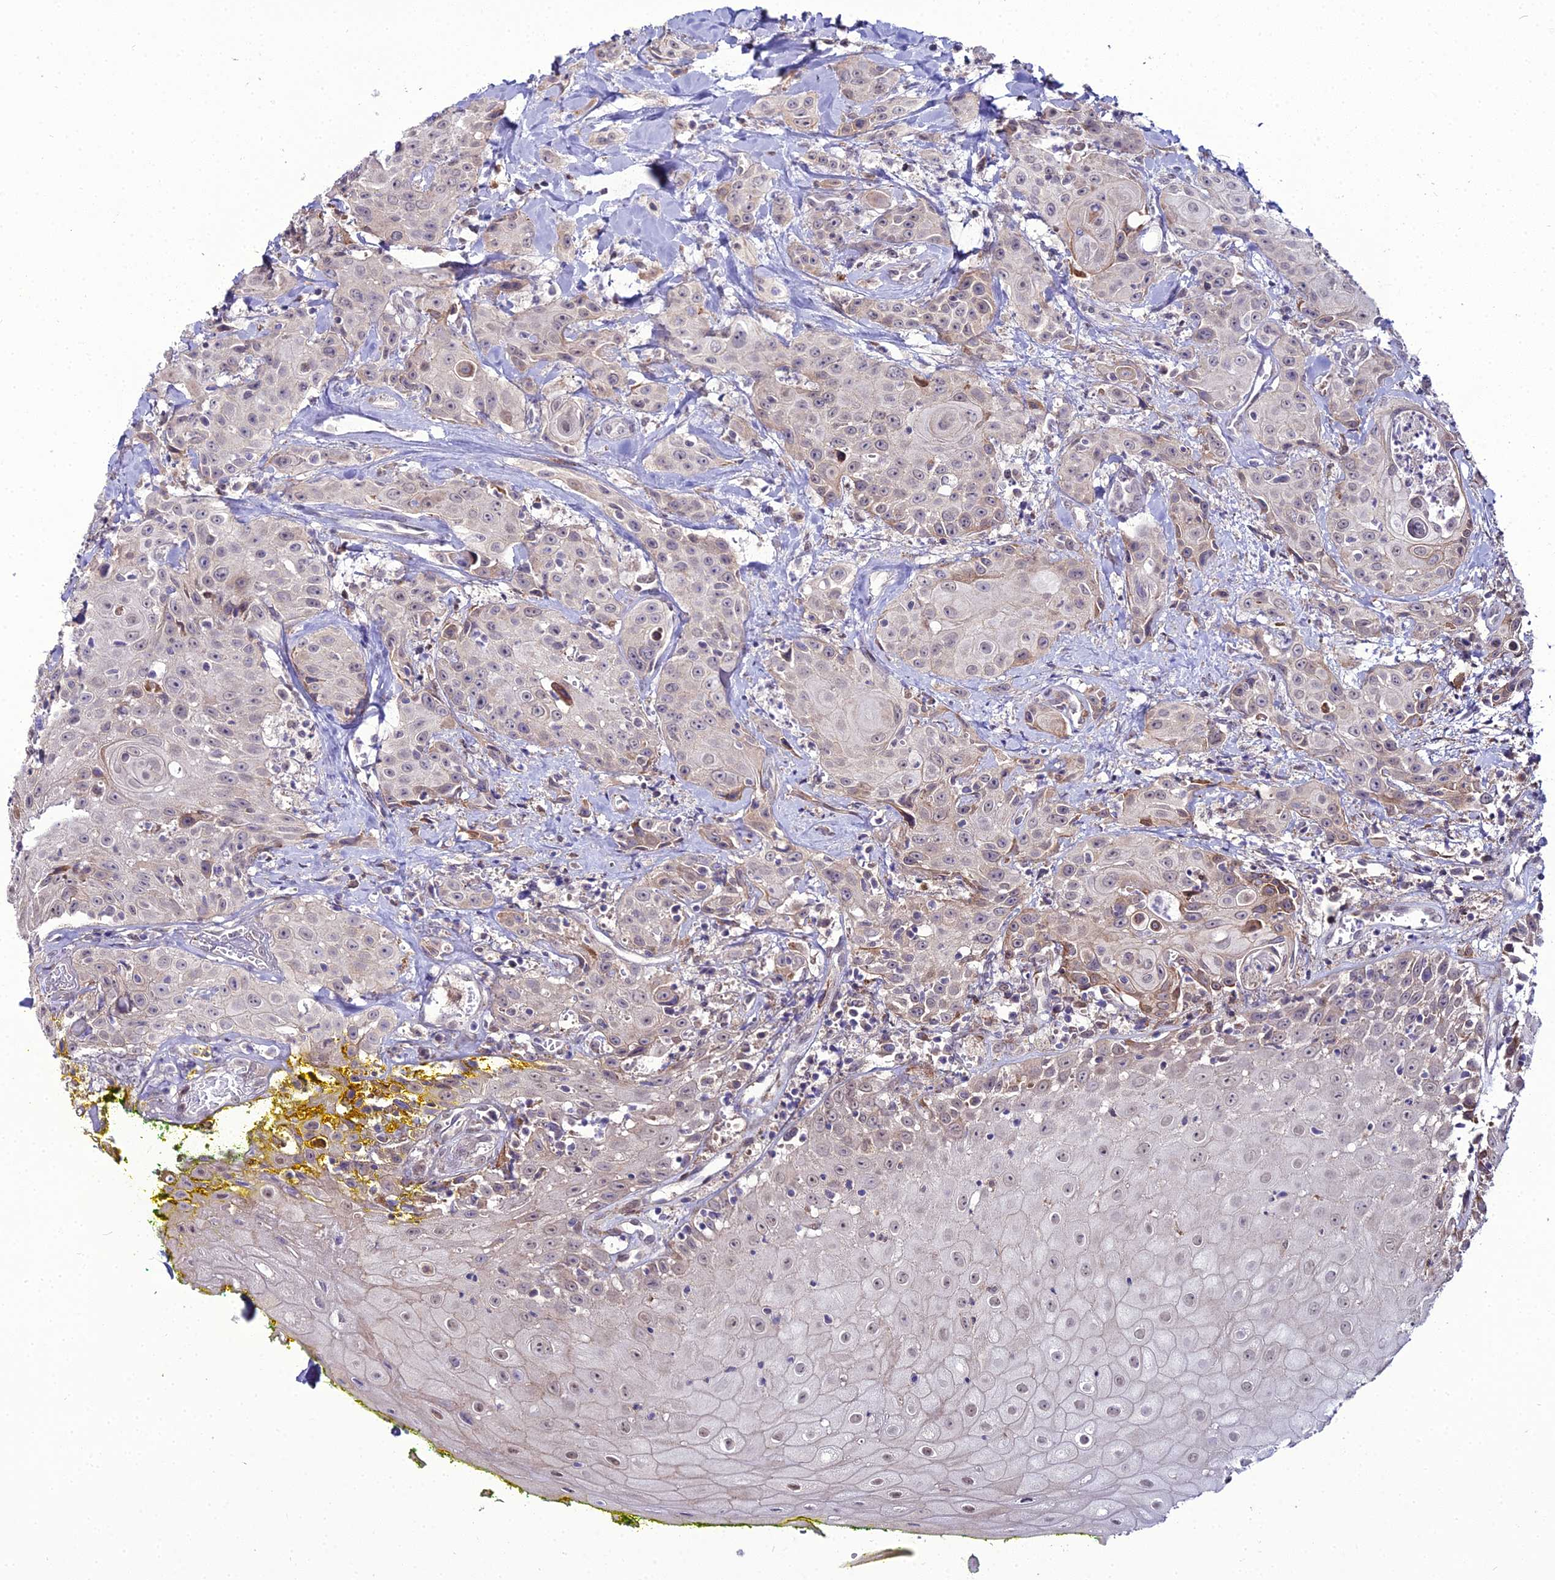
{"staining": {"intensity": "weak", "quantity": "<25%", "location": "cytoplasmic/membranous"}, "tissue": "head and neck cancer", "cell_type": "Tumor cells", "image_type": "cancer", "snomed": [{"axis": "morphology", "description": "Squamous cell carcinoma, NOS"}, {"axis": "topography", "description": "Oral tissue"}, {"axis": "topography", "description": "Head-Neck"}], "caption": "Tumor cells show no significant staining in head and neck cancer (squamous cell carcinoma).", "gene": "TROAP", "patient": {"sex": "female", "age": 82}}